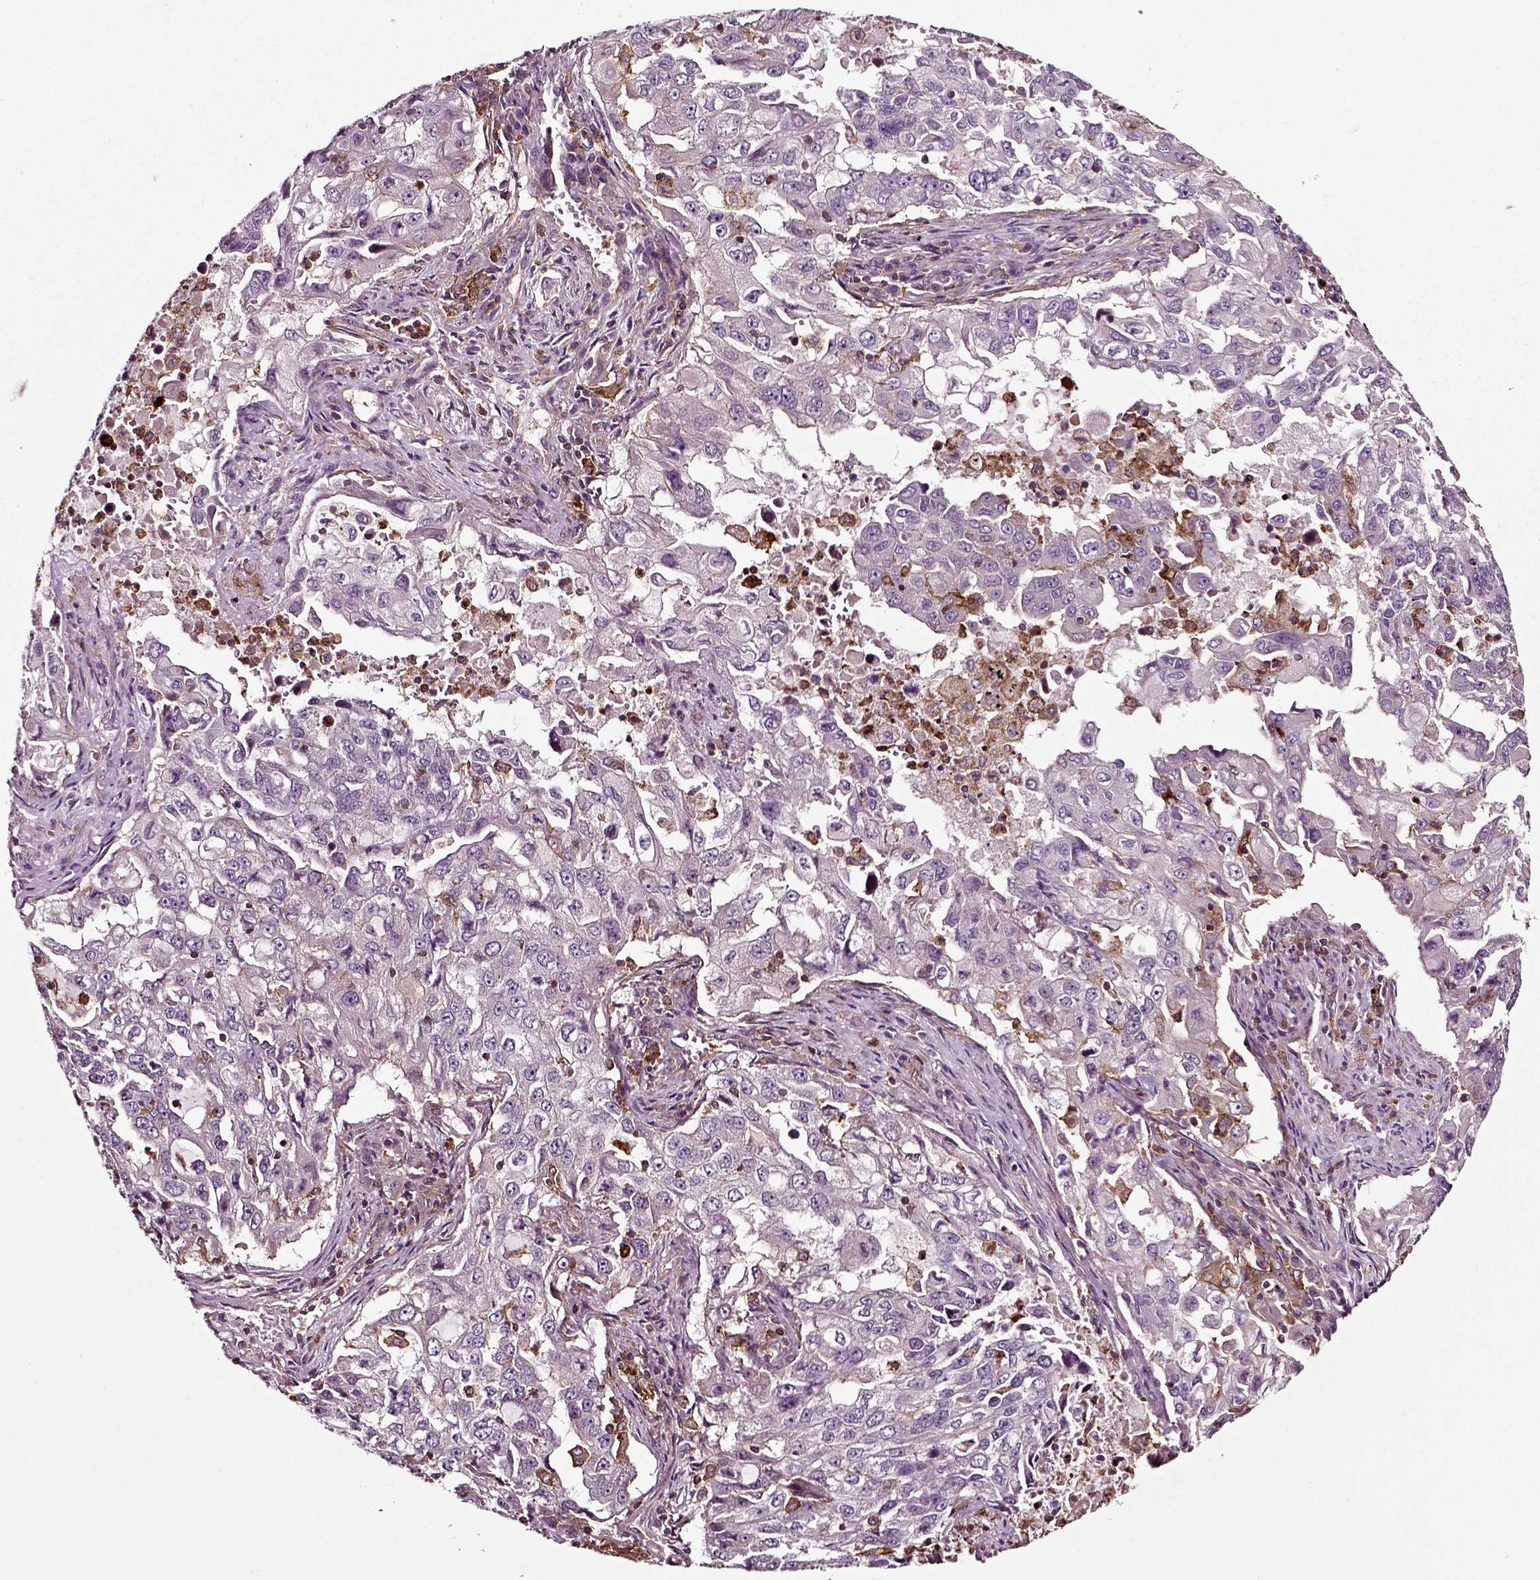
{"staining": {"intensity": "negative", "quantity": "none", "location": "none"}, "tissue": "lung cancer", "cell_type": "Tumor cells", "image_type": "cancer", "snomed": [{"axis": "morphology", "description": "Adenocarcinoma, NOS"}, {"axis": "topography", "description": "Lung"}], "caption": "Immunohistochemistry (IHC) image of neoplastic tissue: lung cancer (adenocarcinoma) stained with DAB (3,3'-diaminobenzidine) demonstrates no significant protein expression in tumor cells.", "gene": "RHOF", "patient": {"sex": "female", "age": 61}}